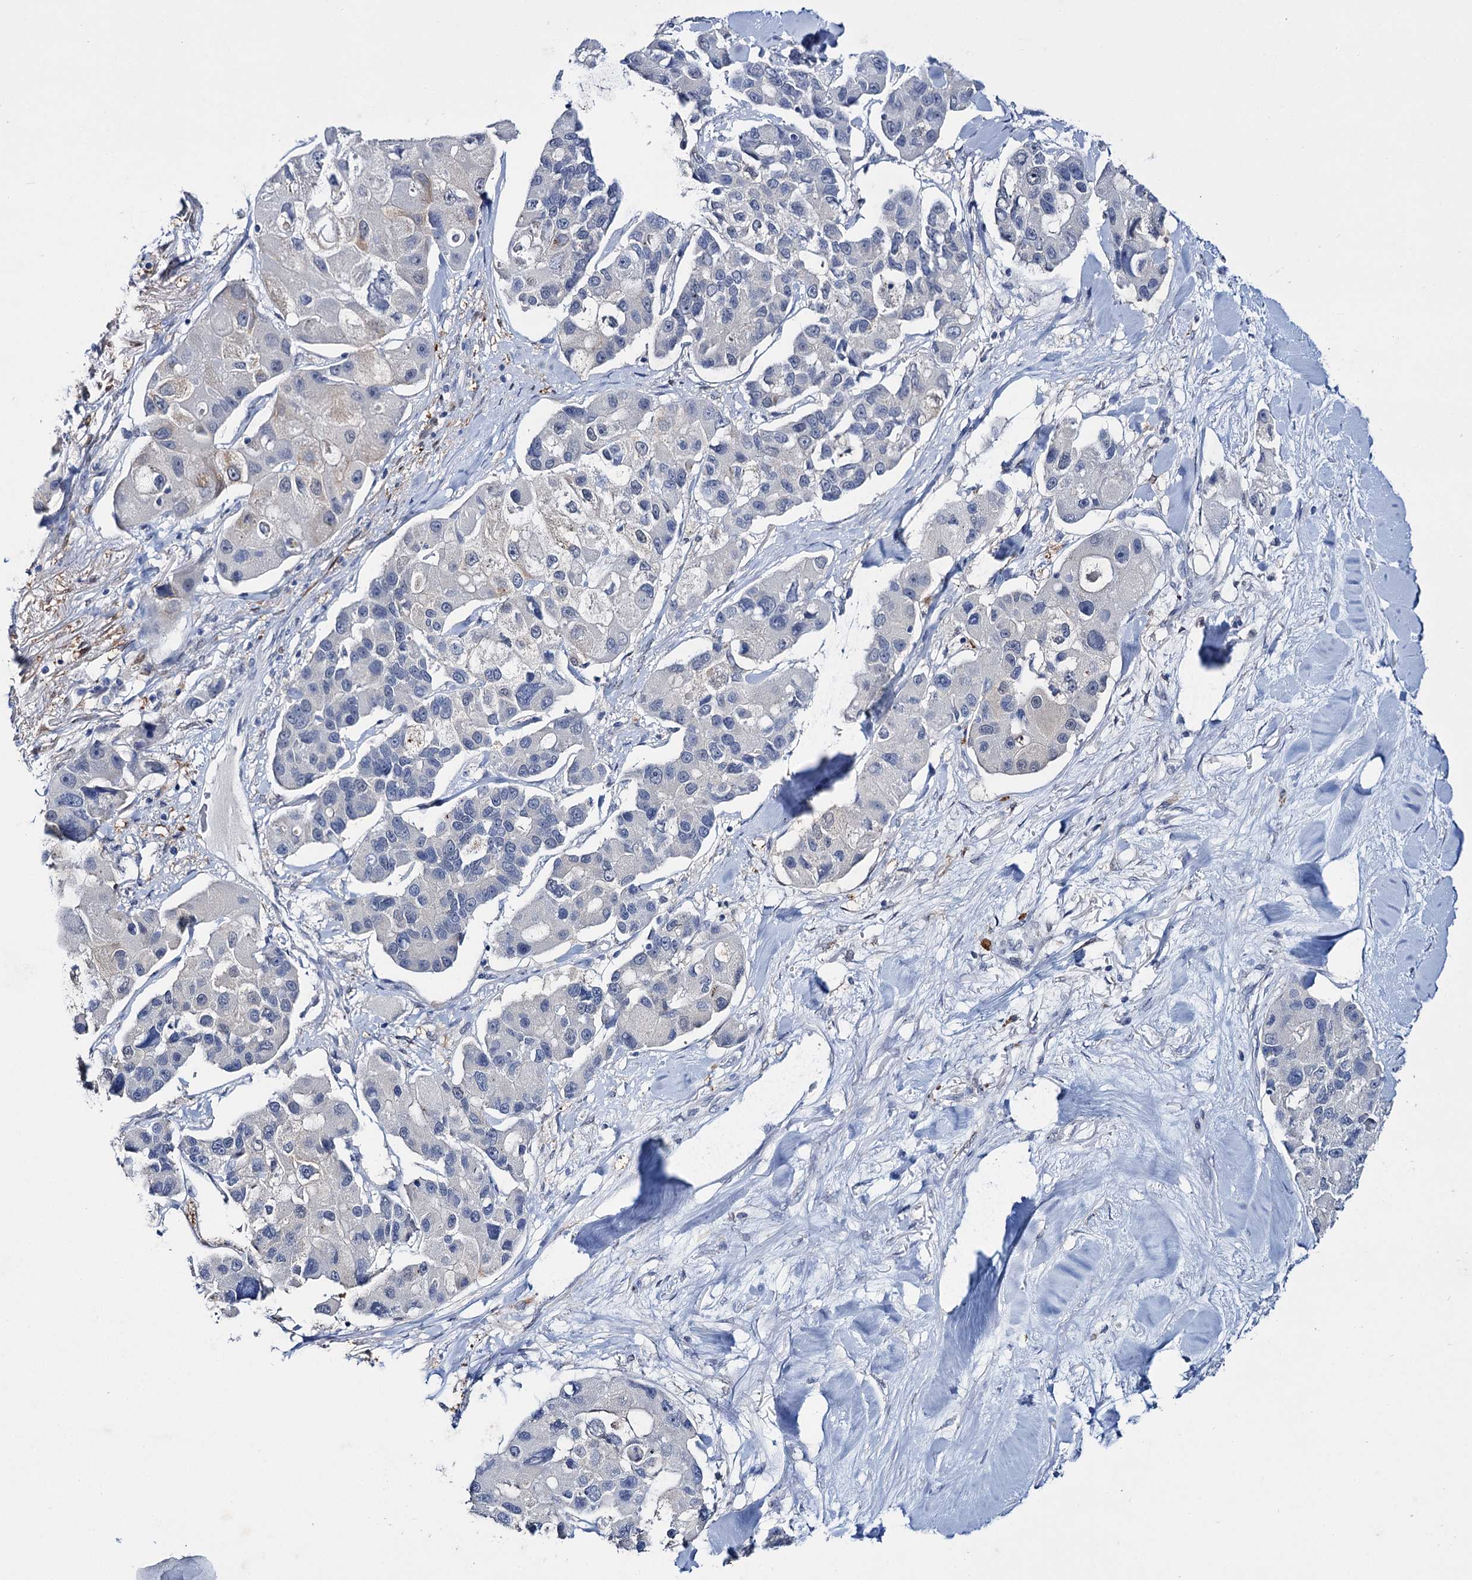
{"staining": {"intensity": "negative", "quantity": "none", "location": "none"}, "tissue": "lung cancer", "cell_type": "Tumor cells", "image_type": "cancer", "snomed": [{"axis": "morphology", "description": "Adenocarcinoma, NOS"}, {"axis": "topography", "description": "Lung"}], "caption": "A histopathology image of human lung cancer is negative for staining in tumor cells. (Stains: DAB immunohistochemistry (IHC) with hematoxylin counter stain, Microscopy: brightfield microscopy at high magnification).", "gene": "LYZL4", "patient": {"sex": "female", "age": 54}}